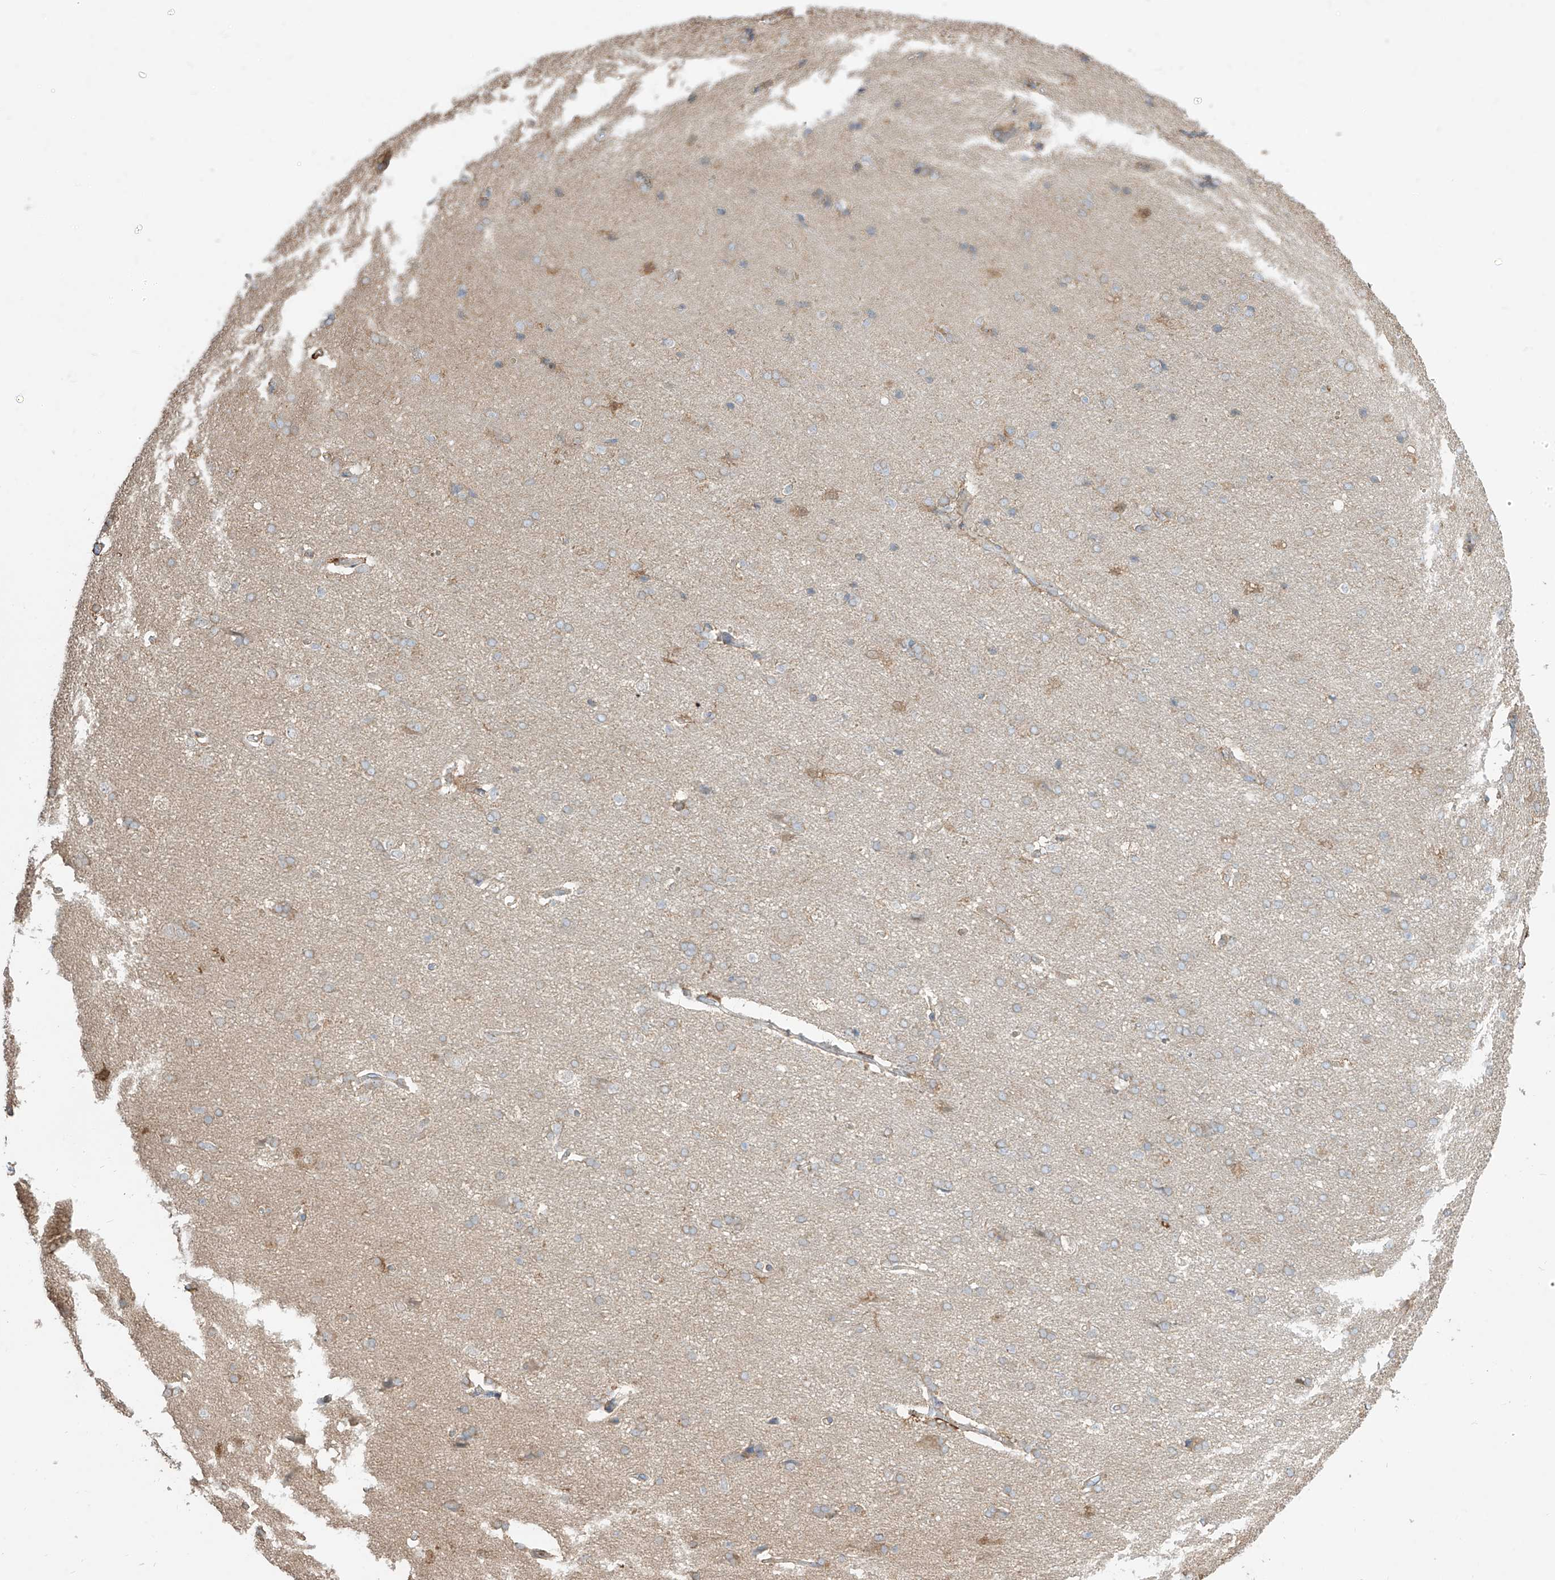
{"staining": {"intensity": "negative", "quantity": "none", "location": "none"}, "tissue": "cerebral cortex", "cell_type": "Endothelial cells", "image_type": "normal", "snomed": [{"axis": "morphology", "description": "Normal tissue, NOS"}, {"axis": "topography", "description": "Cerebral cortex"}], "caption": "High magnification brightfield microscopy of normal cerebral cortex stained with DAB (brown) and counterstained with hematoxylin (blue): endothelial cells show no significant staining.", "gene": "ETHE1", "patient": {"sex": "male", "age": 62}}